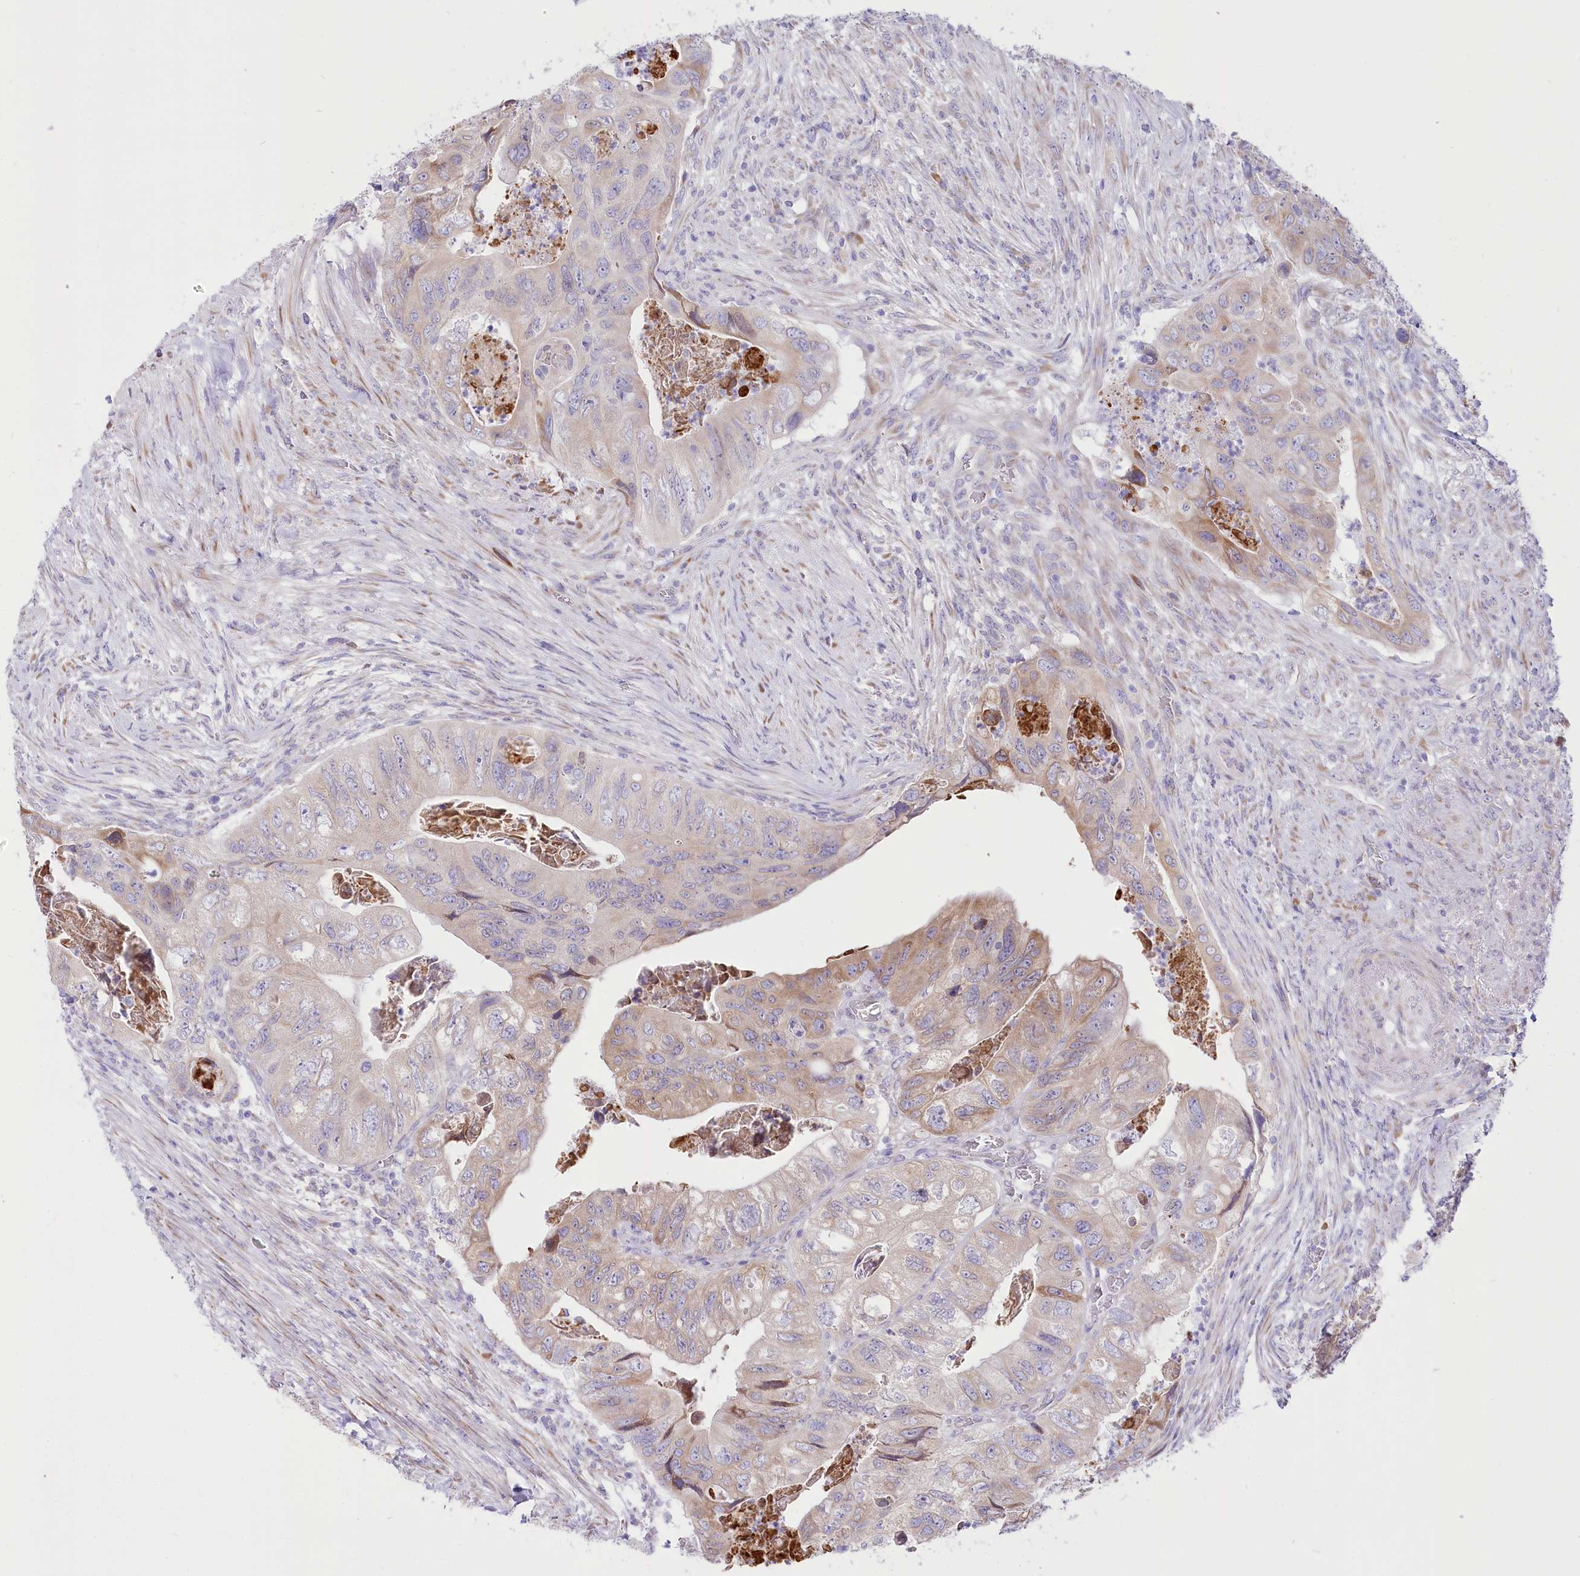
{"staining": {"intensity": "weak", "quantity": "25%-75%", "location": "cytoplasmic/membranous"}, "tissue": "colorectal cancer", "cell_type": "Tumor cells", "image_type": "cancer", "snomed": [{"axis": "morphology", "description": "Adenocarcinoma, NOS"}, {"axis": "topography", "description": "Rectum"}], "caption": "A brown stain labels weak cytoplasmic/membranous expression of a protein in colorectal cancer tumor cells. (brown staining indicates protein expression, while blue staining denotes nuclei).", "gene": "STT3B", "patient": {"sex": "male", "age": 63}}